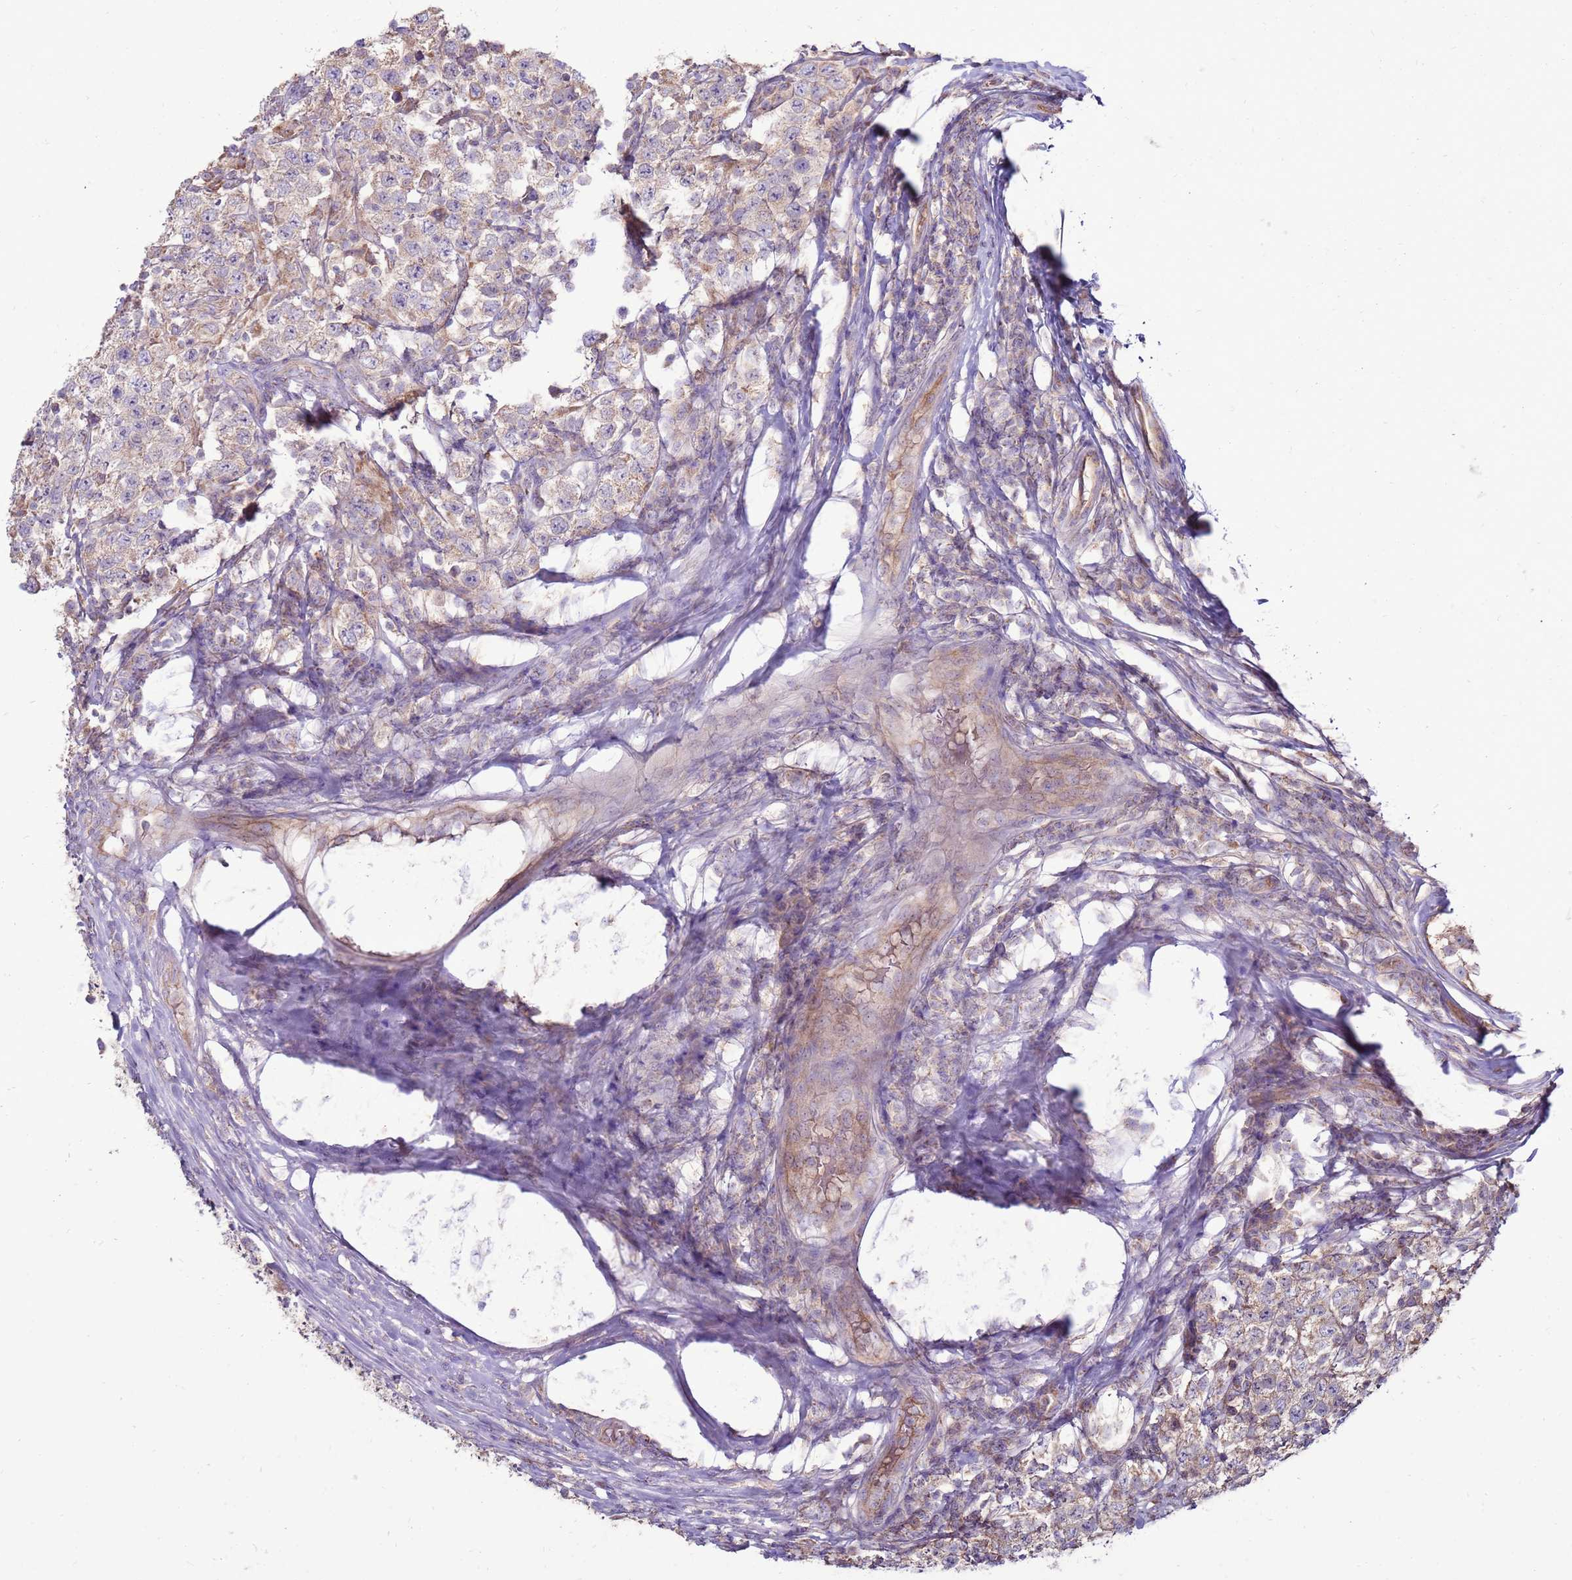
{"staining": {"intensity": "weak", "quantity": "<25%", "location": "cytoplasmic/membranous"}, "tissue": "testis cancer", "cell_type": "Tumor cells", "image_type": "cancer", "snomed": [{"axis": "morphology", "description": "Seminoma, NOS"}, {"axis": "morphology", "description": "Carcinoma, Embryonal, NOS"}, {"axis": "topography", "description": "Testis"}], "caption": "Immunohistochemistry (IHC) photomicrograph of neoplastic tissue: testis cancer (seminoma) stained with DAB (3,3'-diaminobenzidine) exhibits no significant protein expression in tumor cells.", "gene": "TRAPPC4", "patient": {"sex": "male", "age": 41}}